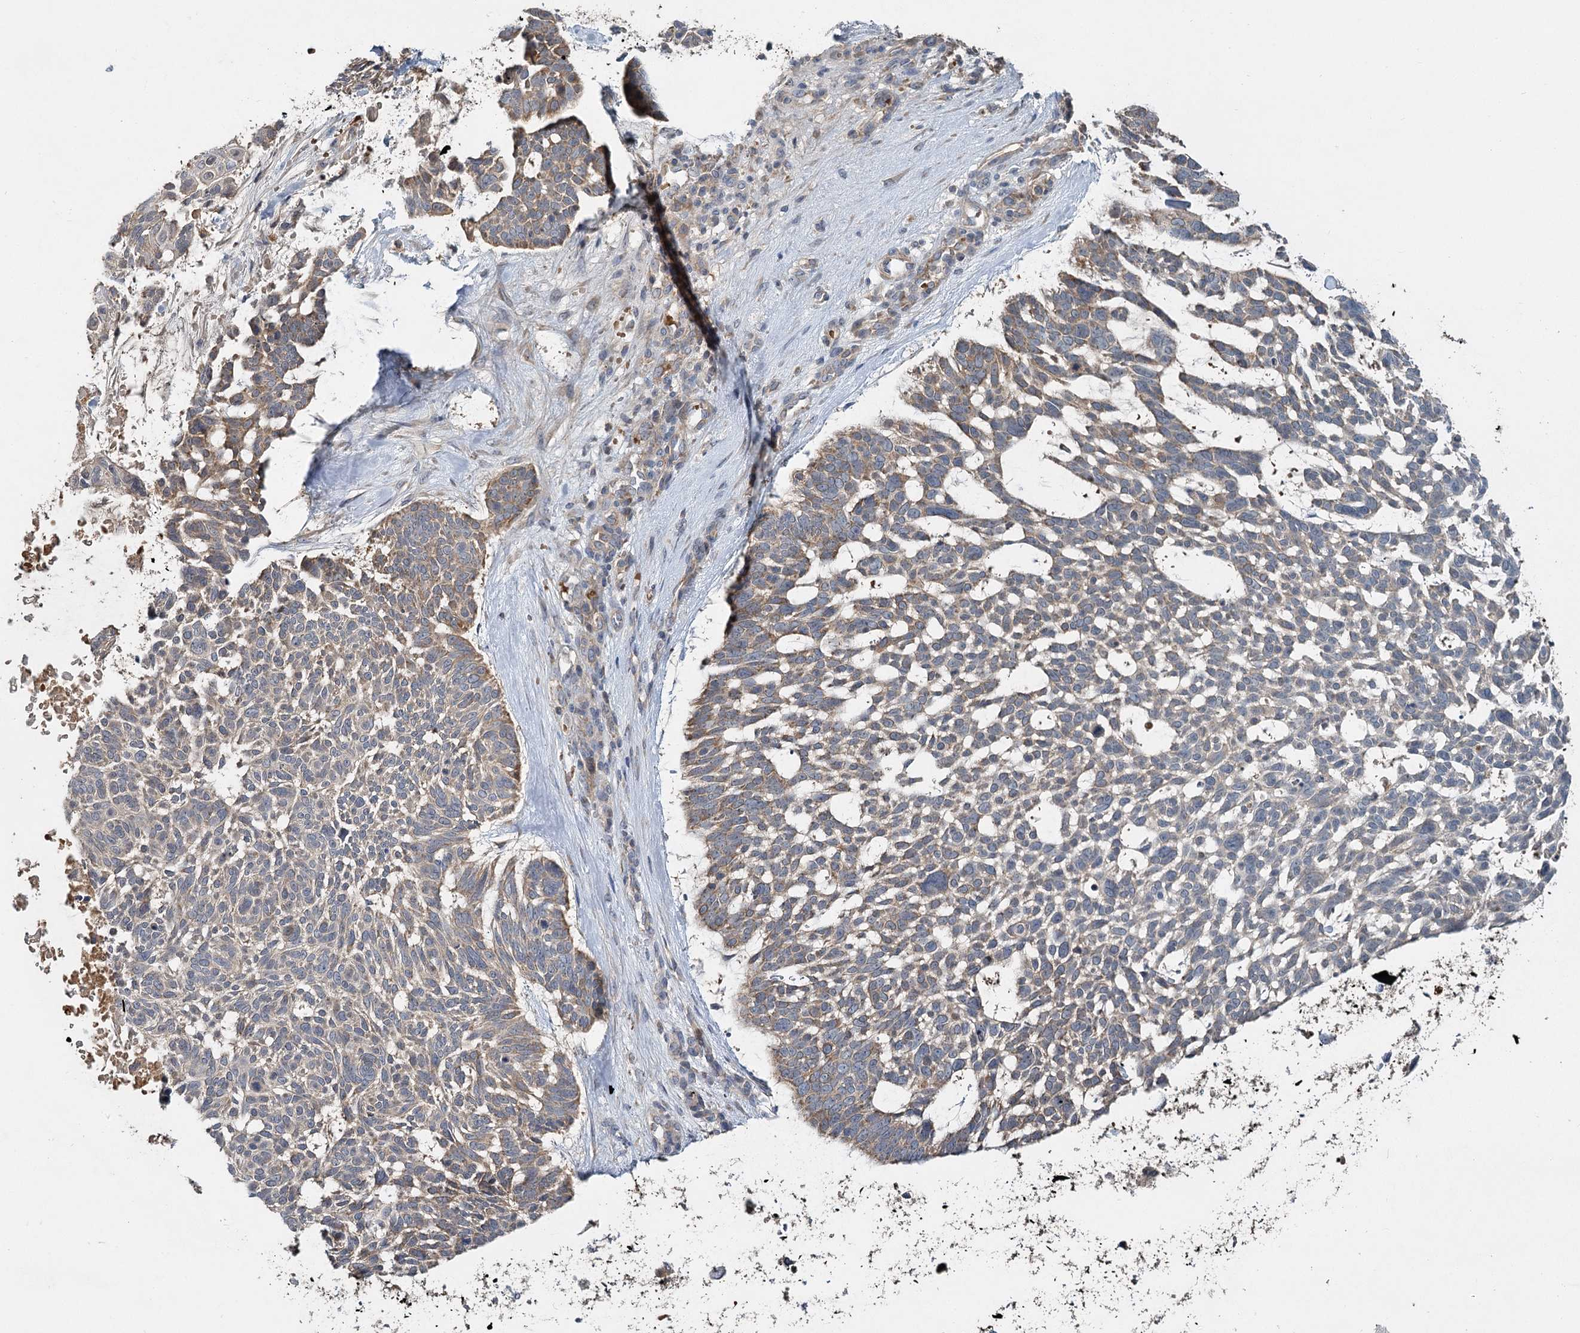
{"staining": {"intensity": "weak", "quantity": "<25%", "location": "cytoplasmic/membranous"}, "tissue": "skin cancer", "cell_type": "Tumor cells", "image_type": "cancer", "snomed": [{"axis": "morphology", "description": "Basal cell carcinoma"}, {"axis": "topography", "description": "Skin"}], "caption": "DAB immunohistochemical staining of human skin basal cell carcinoma shows no significant staining in tumor cells.", "gene": "PYROXD2", "patient": {"sex": "male", "age": 88}}